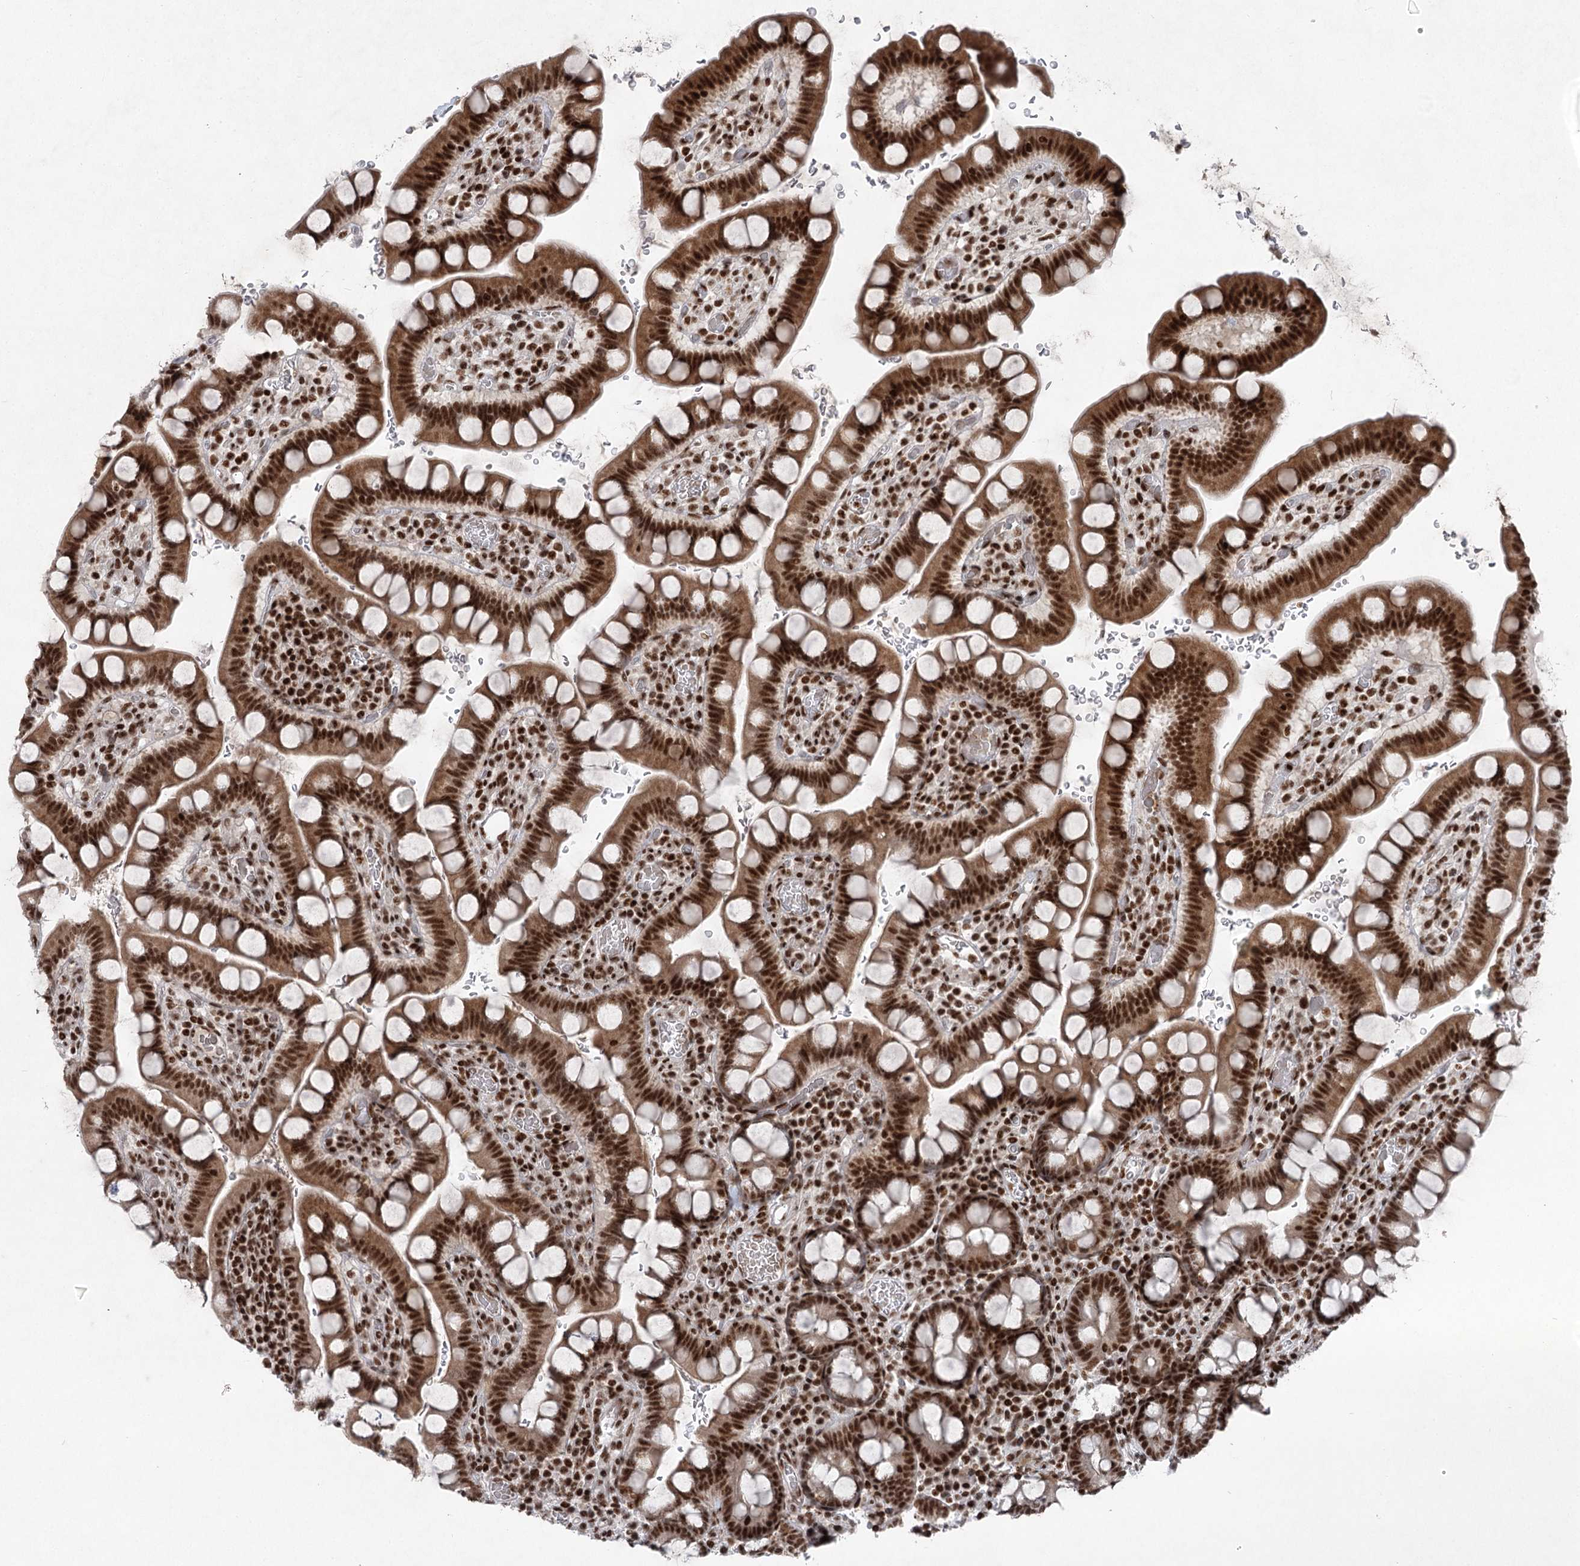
{"staining": {"intensity": "strong", "quantity": ">75%", "location": "cytoplasmic/membranous,nuclear"}, "tissue": "small intestine", "cell_type": "Glandular cells", "image_type": "normal", "snomed": [{"axis": "morphology", "description": "Normal tissue, NOS"}, {"axis": "topography", "description": "Stomach, upper"}, {"axis": "topography", "description": "Stomach, lower"}, {"axis": "topography", "description": "Small intestine"}], "caption": "This micrograph reveals immunohistochemistry (IHC) staining of unremarkable small intestine, with high strong cytoplasmic/membranous,nuclear staining in about >75% of glandular cells.", "gene": "CGGBP1", "patient": {"sex": "male", "age": 68}}